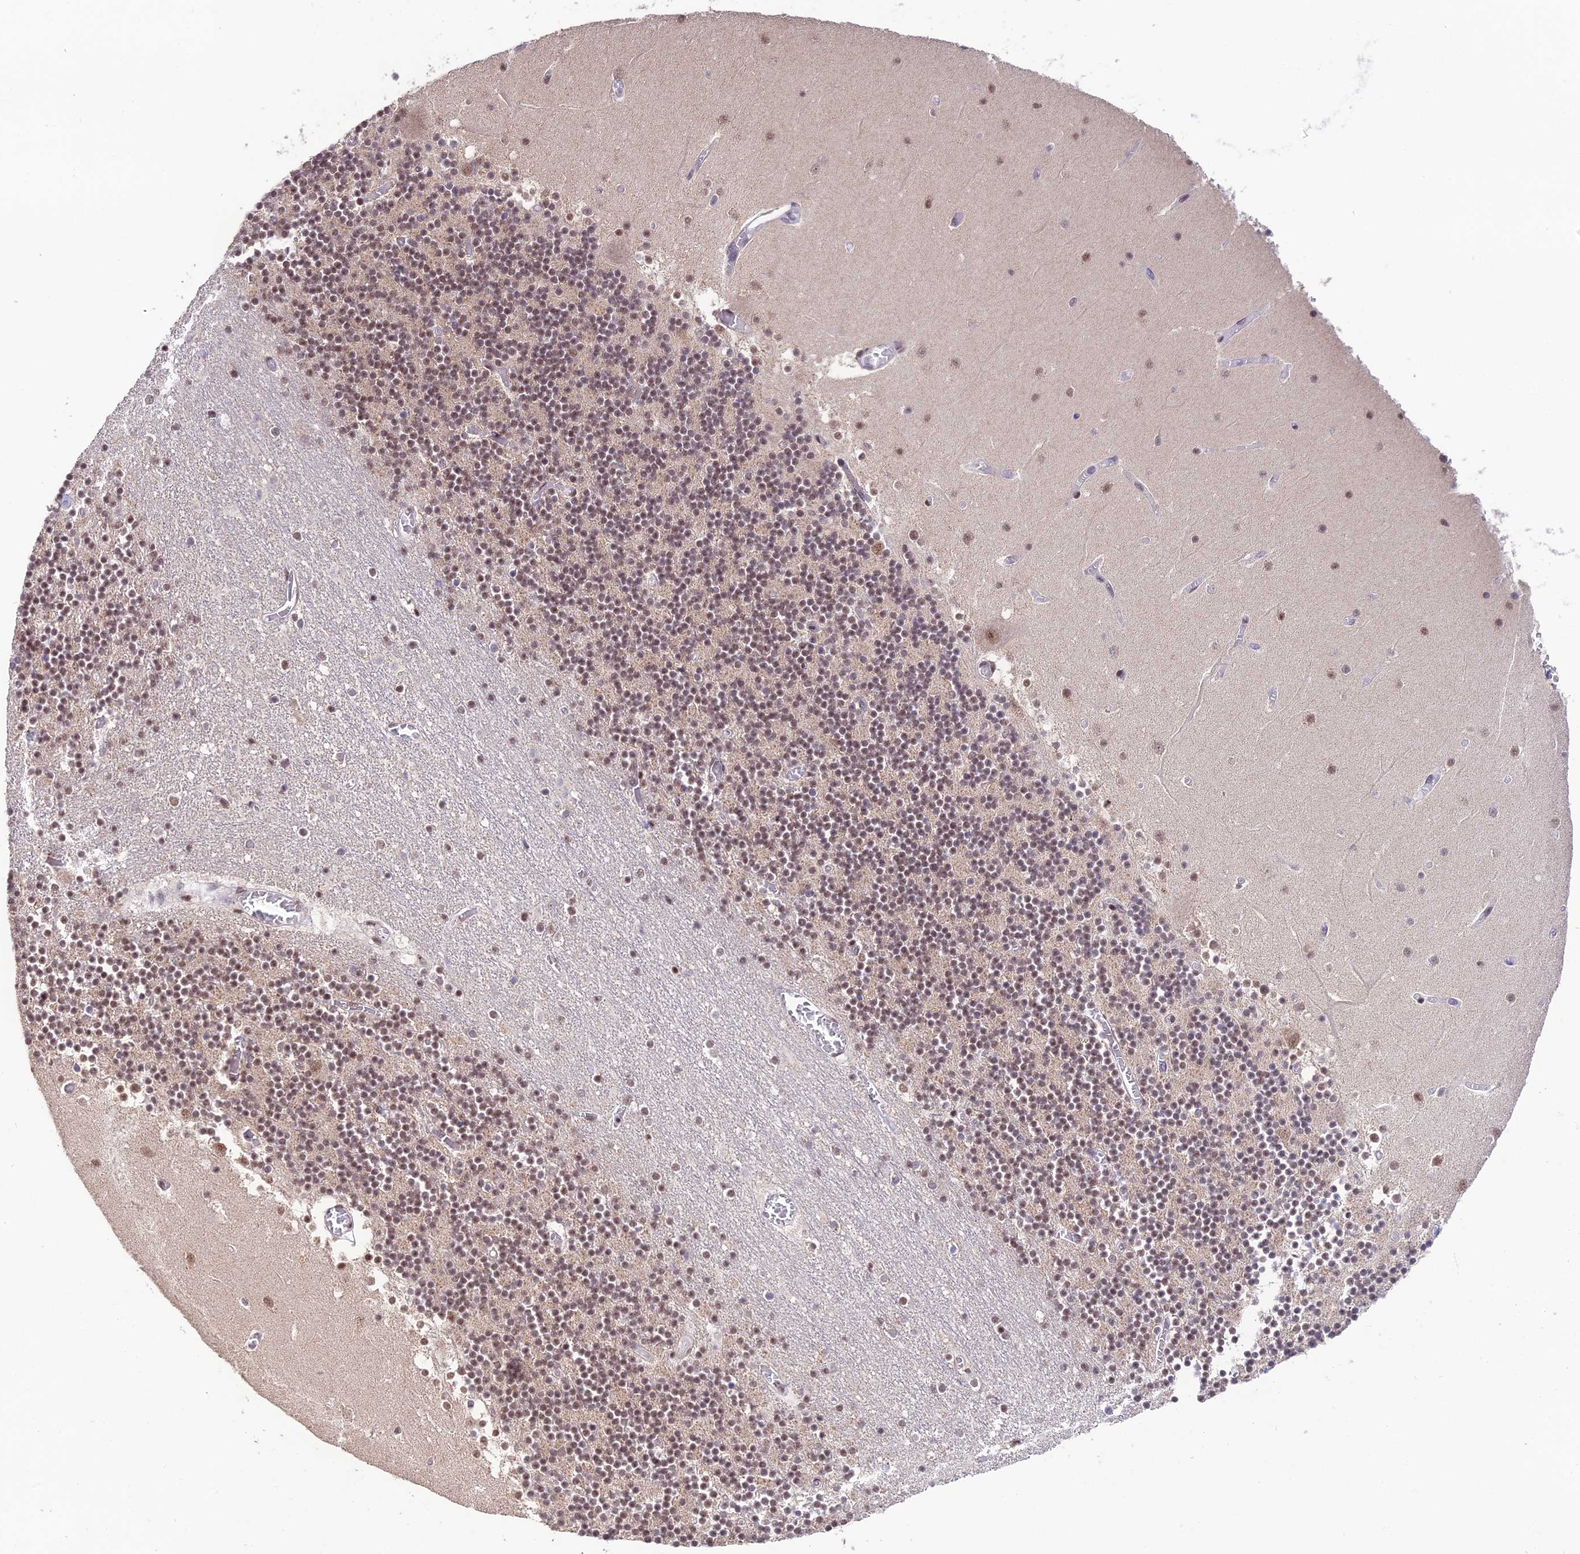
{"staining": {"intensity": "weak", "quantity": "25%-75%", "location": "nuclear"}, "tissue": "cerebellum", "cell_type": "Cells in granular layer", "image_type": "normal", "snomed": [{"axis": "morphology", "description": "Normal tissue, NOS"}, {"axis": "topography", "description": "Cerebellum"}], "caption": "About 25%-75% of cells in granular layer in unremarkable cerebellum exhibit weak nuclear protein positivity as visualized by brown immunohistochemical staining.", "gene": "THOC7", "patient": {"sex": "female", "age": 28}}